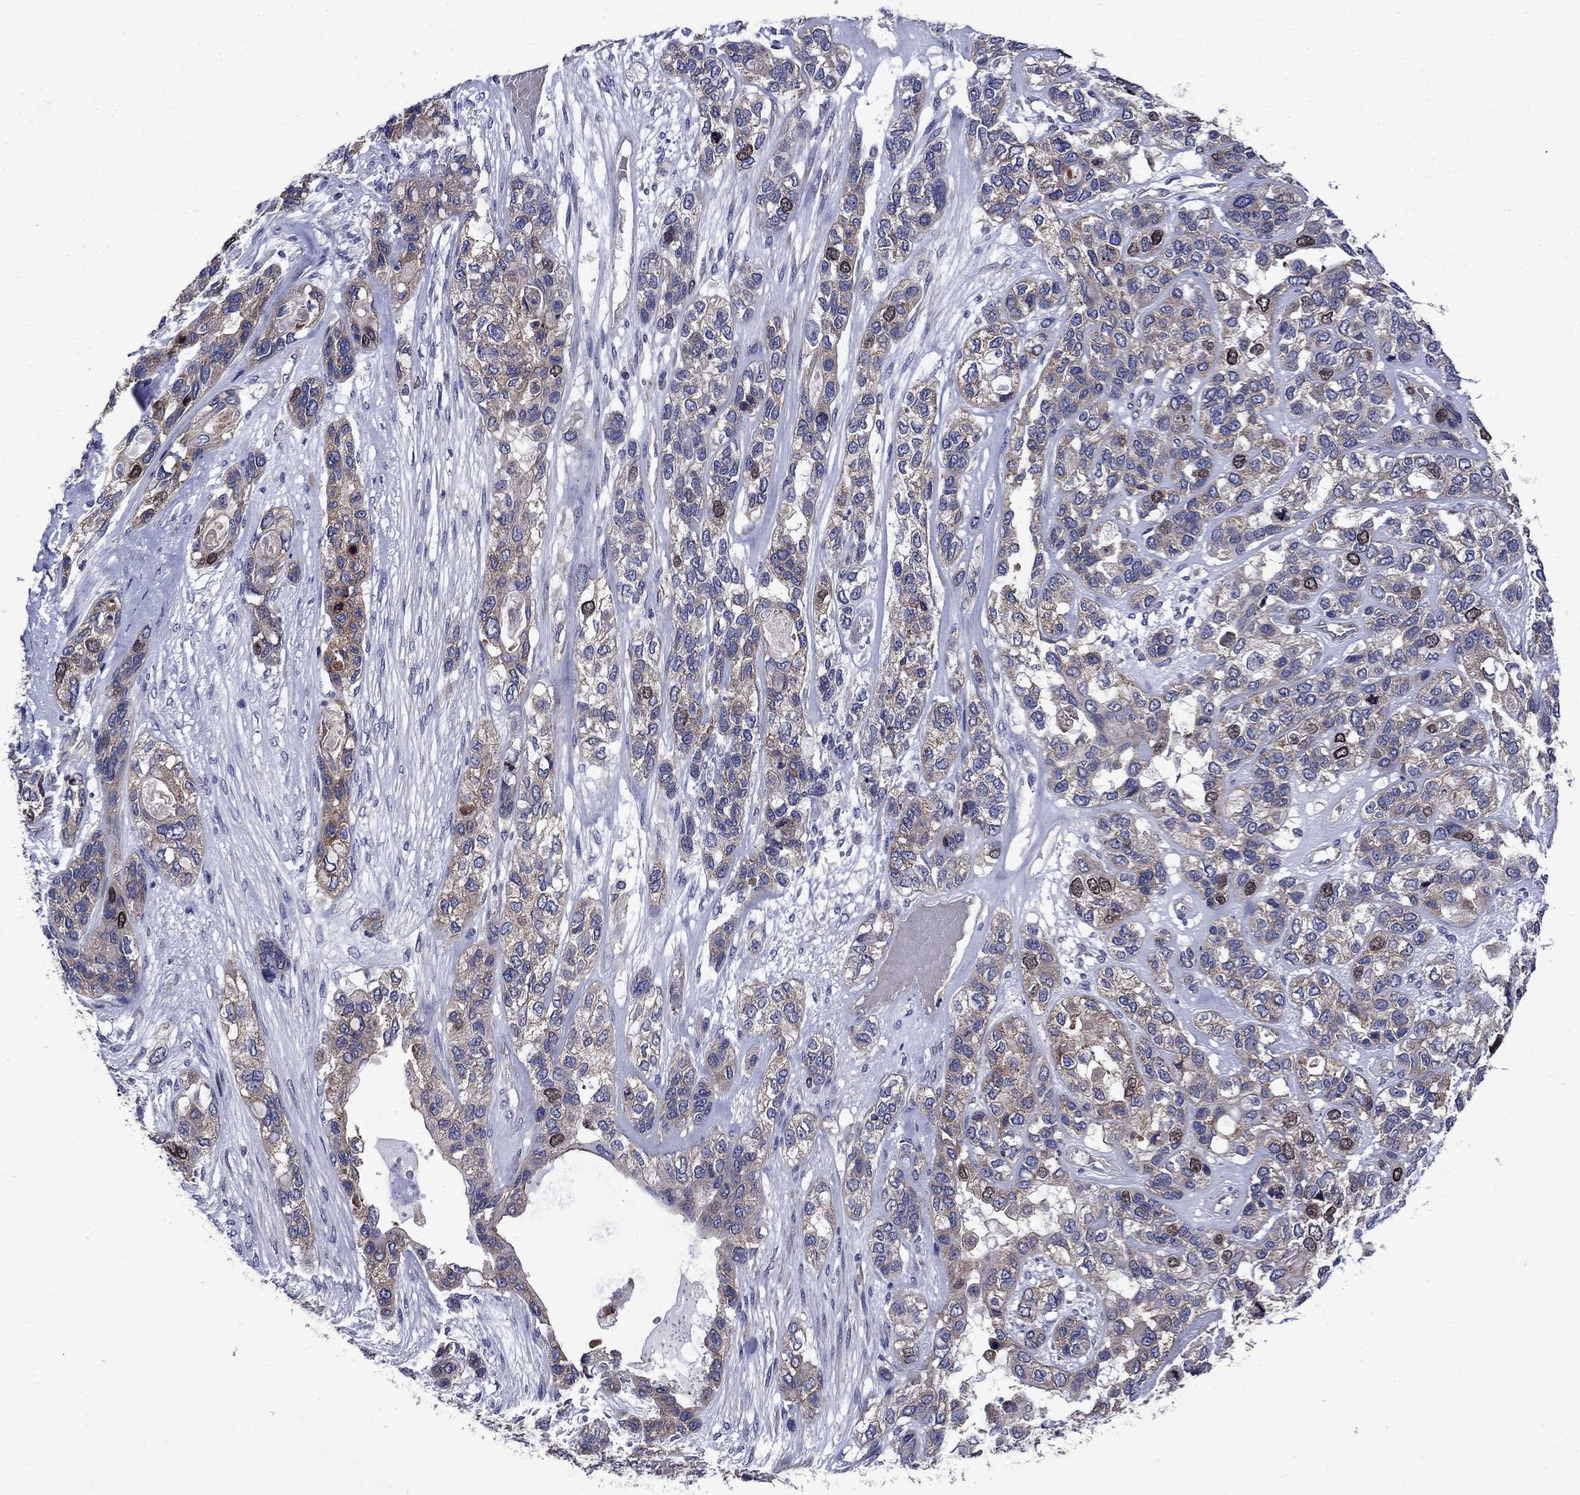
{"staining": {"intensity": "weak", "quantity": "25%-75%", "location": "cytoplasmic/membranous"}, "tissue": "lung cancer", "cell_type": "Tumor cells", "image_type": "cancer", "snomed": [{"axis": "morphology", "description": "Squamous cell carcinoma, NOS"}, {"axis": "topography", "description": "Lung"}], "caption": "Immunohistochemistry photomicrograph of neoplastic tissue: lung squamous cell carcinoma stained using IHC demonstrates low levels of weak protein expression localized specifically in the cytoplasmic/membranous of tumor cells, appearing as a cytoplasmic/membranous brown color.", "gene": "KIF22", "patient": {"sex": "female", "age": 70}}